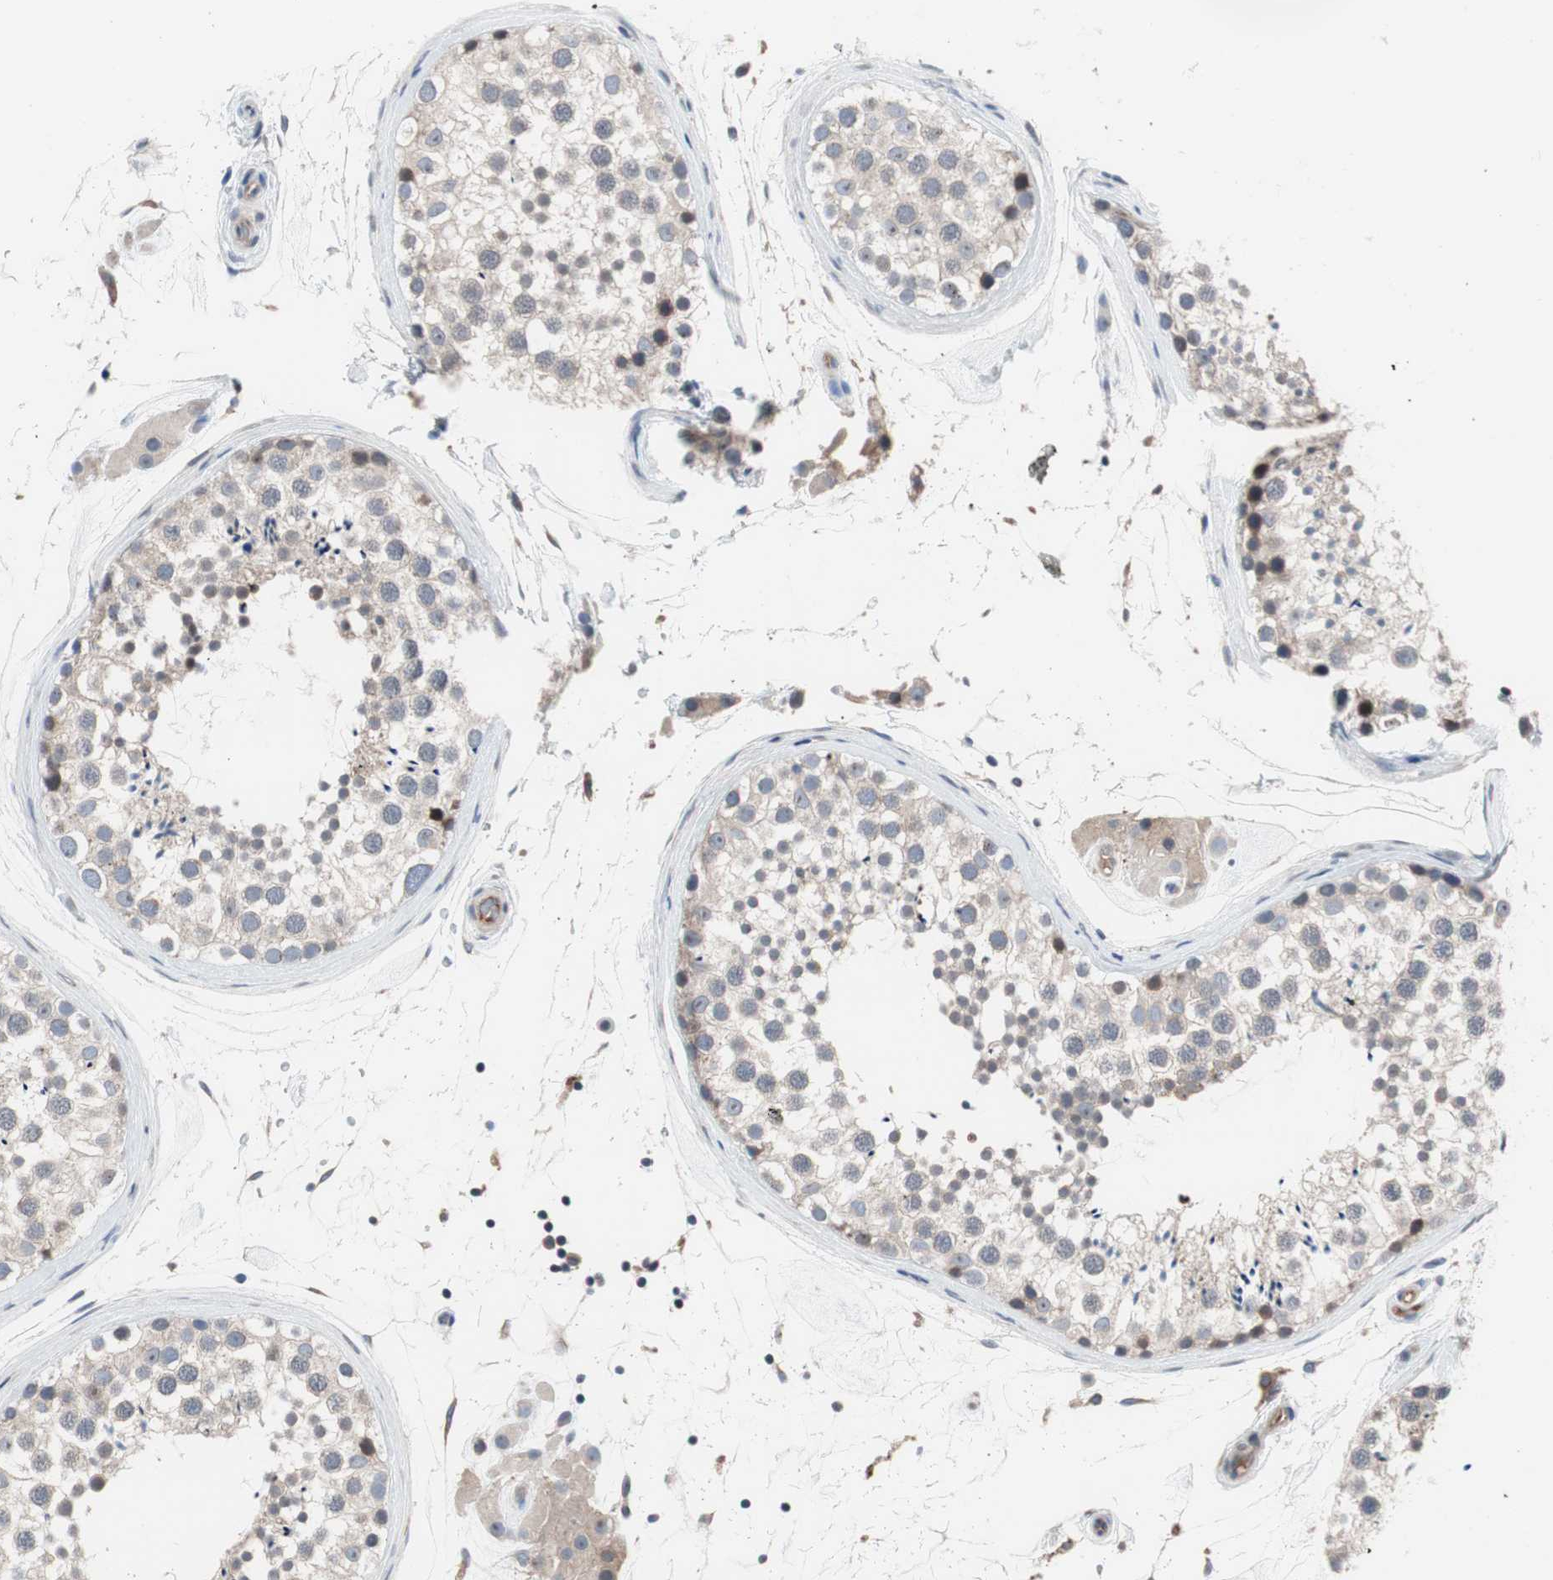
{"staining": {"intensity": "weak", "quantity": ">75%", "location": "cytoplasmic/membranous"}, "tissue": "testis", "cell_type": "Cells in seminiferous ducts", "image_type": "normal", "snomed": [{"axis": "morphology", "description": "Normal tissue, NOS"}, {"axis": "topography", "description": "Testis"}], "caption": "This is an image of immunohistochemistry staining of normal testis, which shows weak staining in the cytoplasmic/membranous of cells in seminiferous ducts.", "gene": "KANSL1", "patient": {"sex": "male", "age": 46}}